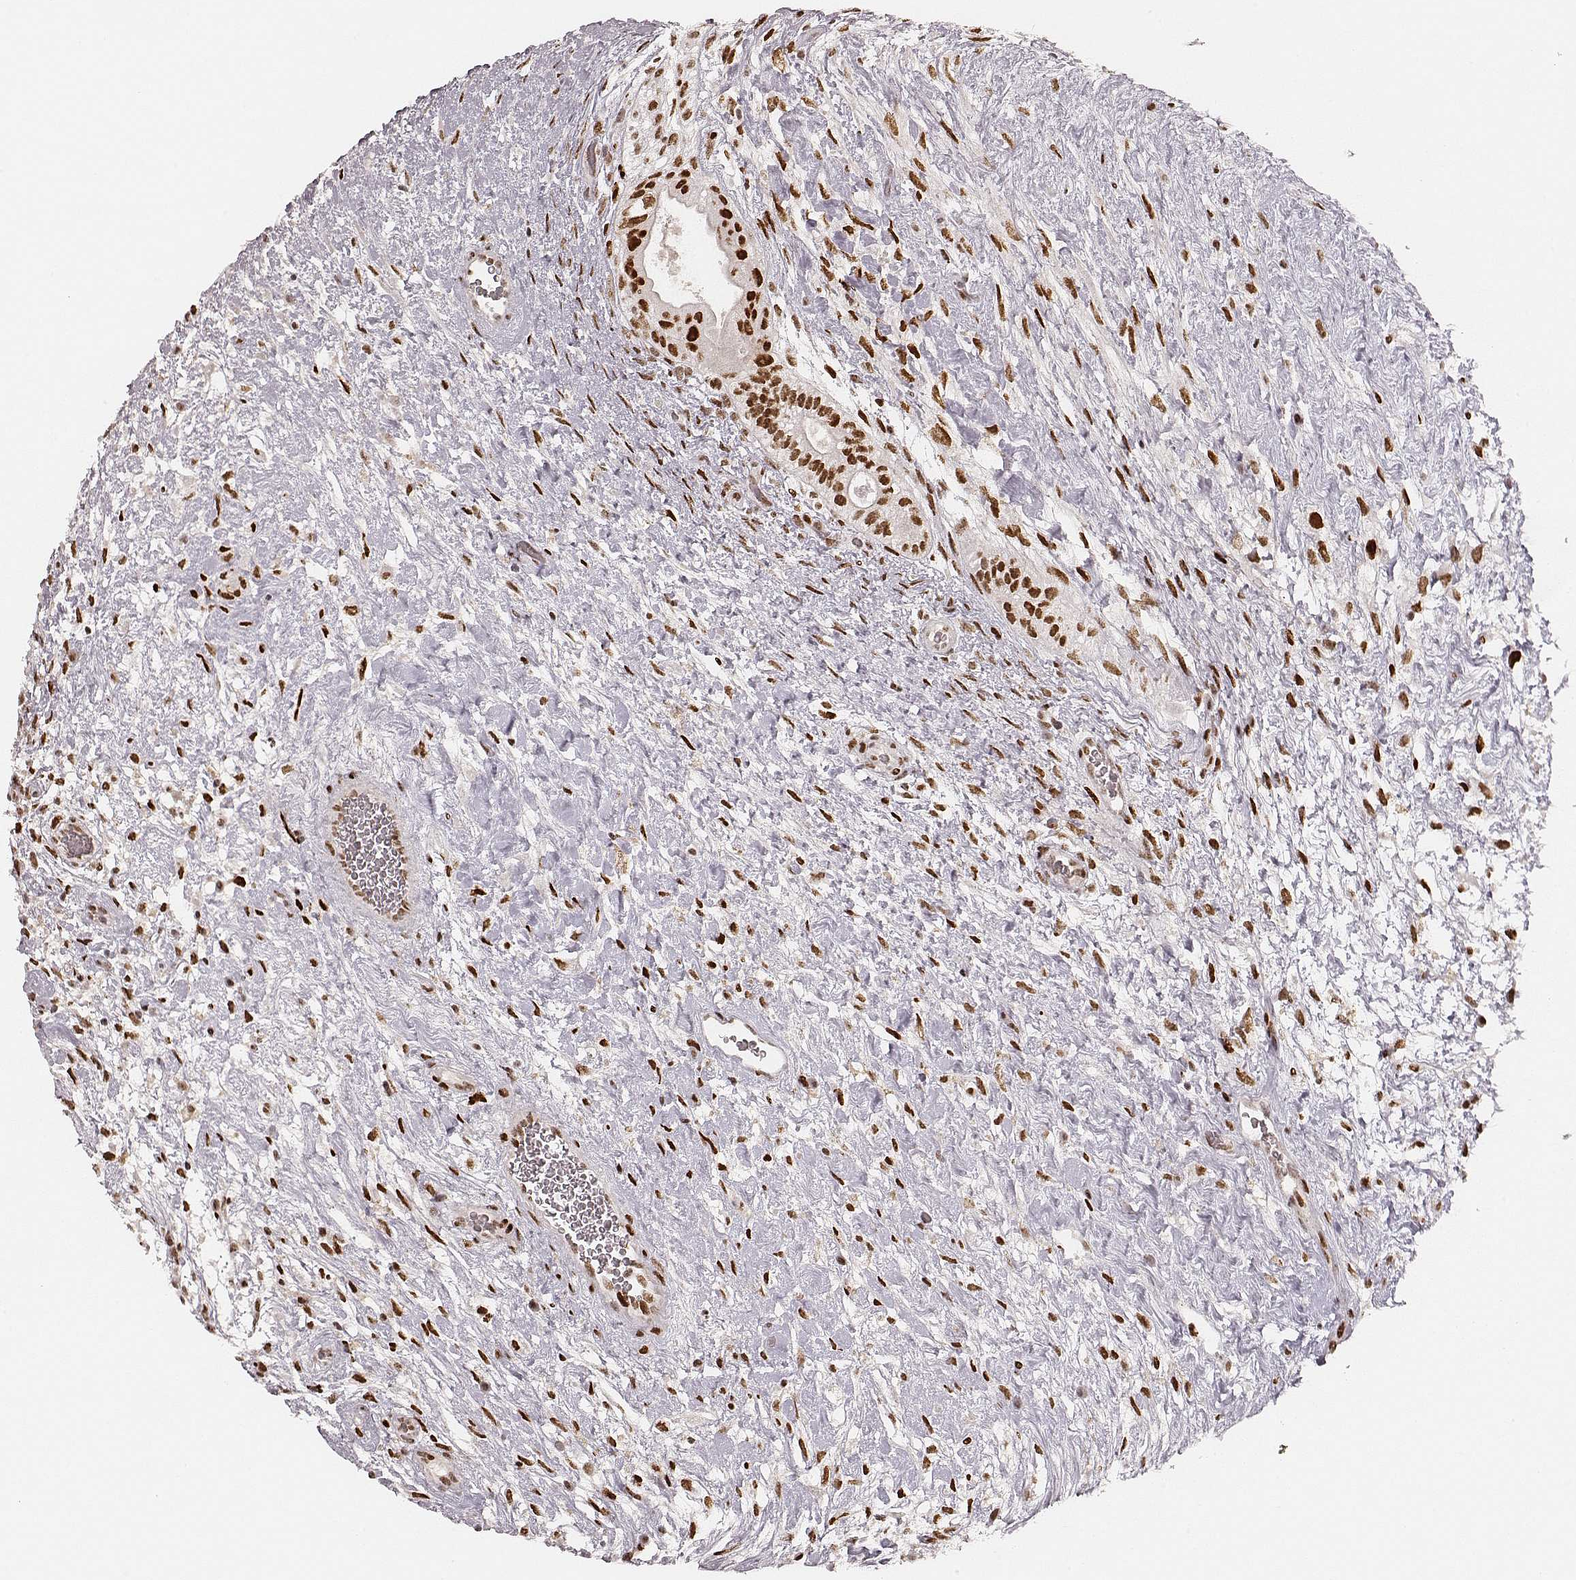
{"staining": {"intensity": "strong", "quantity": ">75%", "location": "nuclear"}, "tissue": "testis cancer", "cell_type": "Tumor cells", "image_type": "cancer", "snomed": [{"axis": "morphology", "description": "Normal tissue, NOS"}, {"axis": "morphology", "description": "Carcinoma, Embryonal, NOS"}, {"axis": "topography", "description": "Testis"}], "caption": "Protein expression by IHC reveals strong nuclear positivity in about >75% of tumor cells in embryonal carcinoma (testis).", "gene": "HNRNPC", "patient": {"sex": "male", "age": 32}}